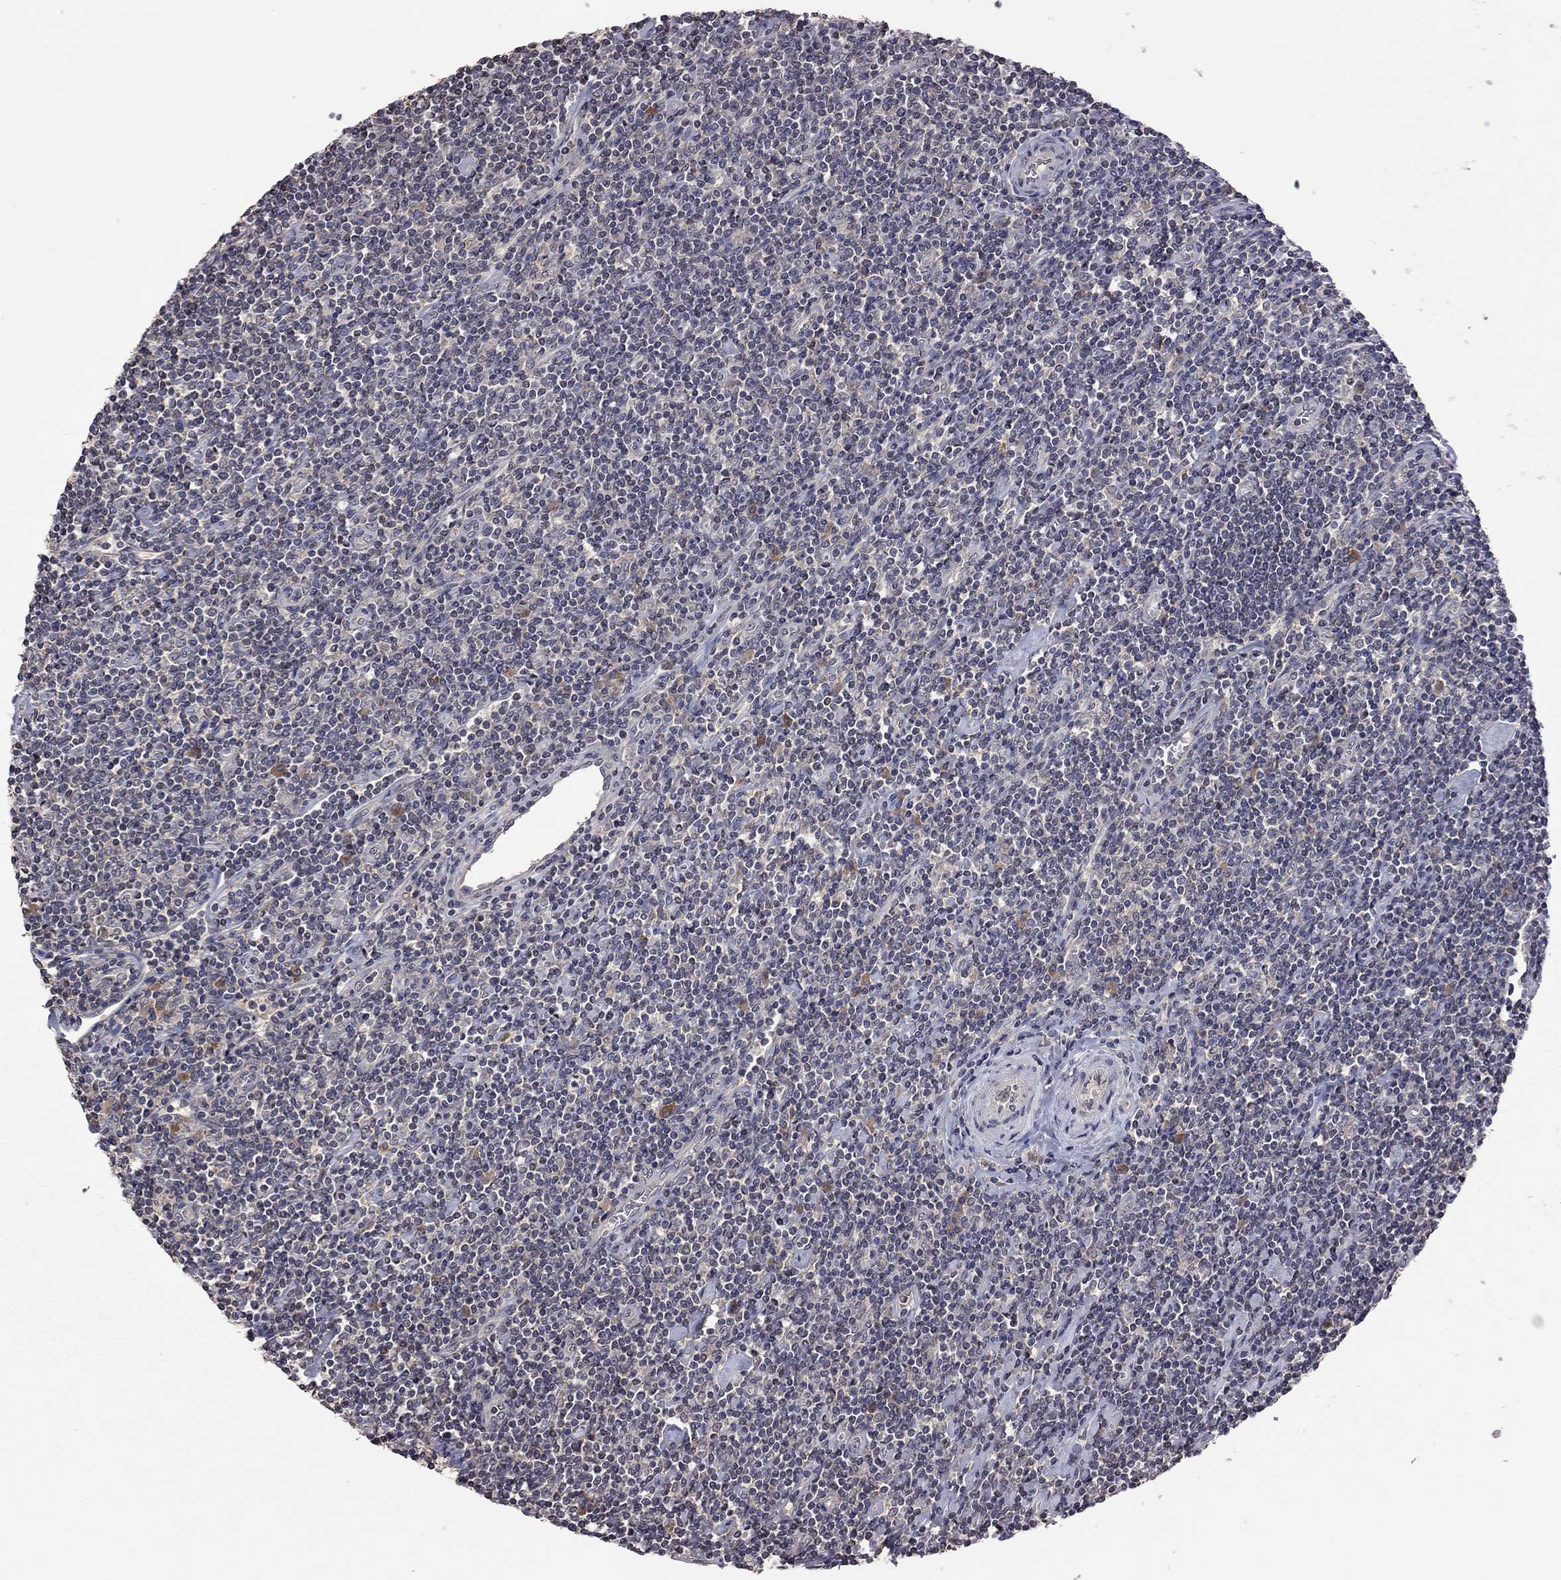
{"staining": {"intensity": "negative", "quantity": "none", "location": "none"}, "tissue": "lymphoma", "cell_type": "Tumor cells", "image_type": "cancer", "snomed": [{"axis": "morphology", "description": "Hodgkin's disease, NOS"}, {"axis": "topography", "description": "Lymph node"}], "caption": "DAB (3,3'-diaminobenzidine) immunohistochemical staining of human lymphoma exhibits no significant staining in tumor cells.", "gene": "TSNARE1", "patient": {"sex": "male", "age": 40}}